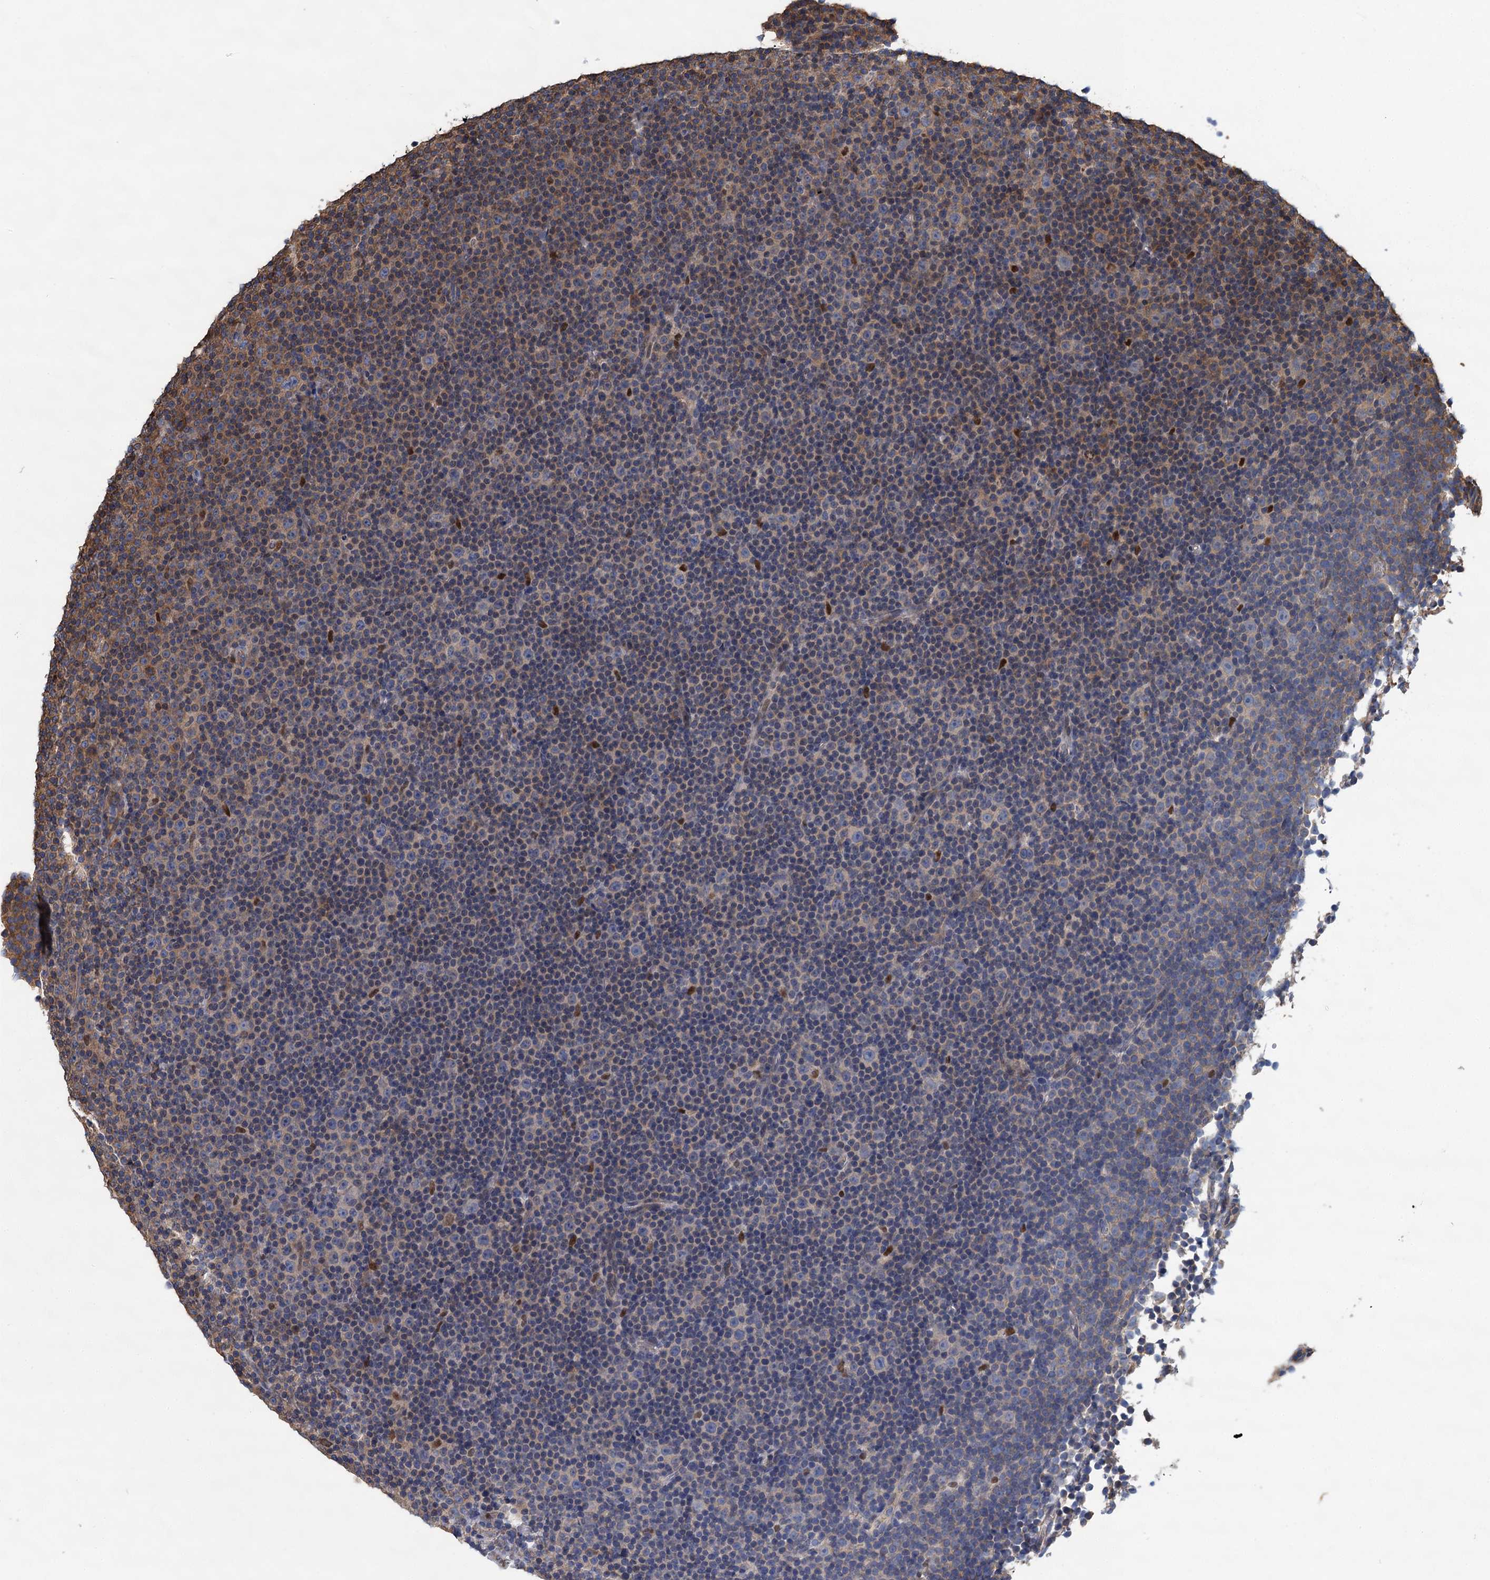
{"staining": {"intensity": "moderate", "quantity": "25%-75%", "location": "cytoplasmic/membranous"}, "tissue": "lymphoma", "cell_type": "Tumor cells", "image_type": "cancer", "snomed": [{"axis": "morphology", "description": "Malignant lymphoma, non-Hodgkin's type, Low grade"}, {"axis": "topography", "description": "Lymph node"}], "caption": "Immunohistochemical staining of low-grade malignant lymphoma, non-Hodgkin's type reveals moderate cytoplasmic/membranous protein staining in about 25%-75% of tumor cells. (brown staining indicates protein expression, while blue staining denotes nuclei).", "gene": "LINS1", "patient": {"sex": "female", "age": 67}}